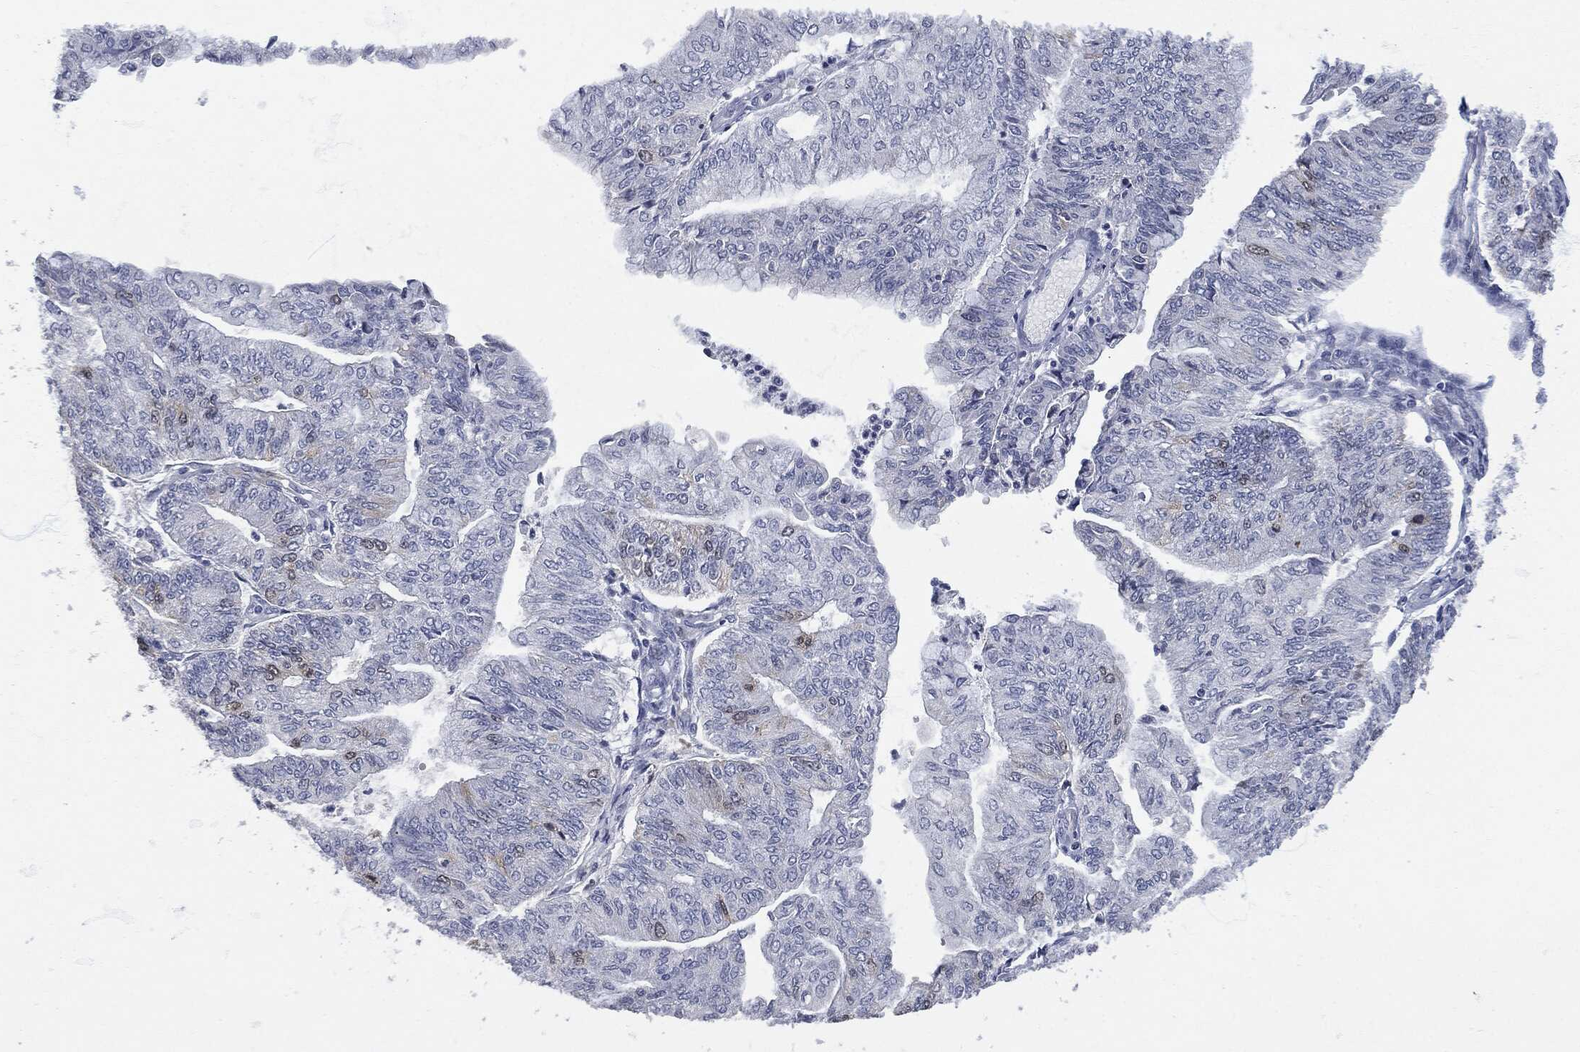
{"staining": {"intensity": "weak", "quantity": "<25%", "location": "cytoplasmic/membranous"}, "tissue": "endometrial cancer", "cell_type": "Tumor cells", "image_type": "cancer", "snomed": [{"axis": "morphology", "description": "Adenocarcinoma, NOS"}, {"axis": "topography", "description": "Endometrium"}], "caption": "Endometrial cancer was stained to show a protein in brown. There is no significant staining in tumor cells.", "gene": "UBE2C", "patient": {"sex": "female", "age": 59}}